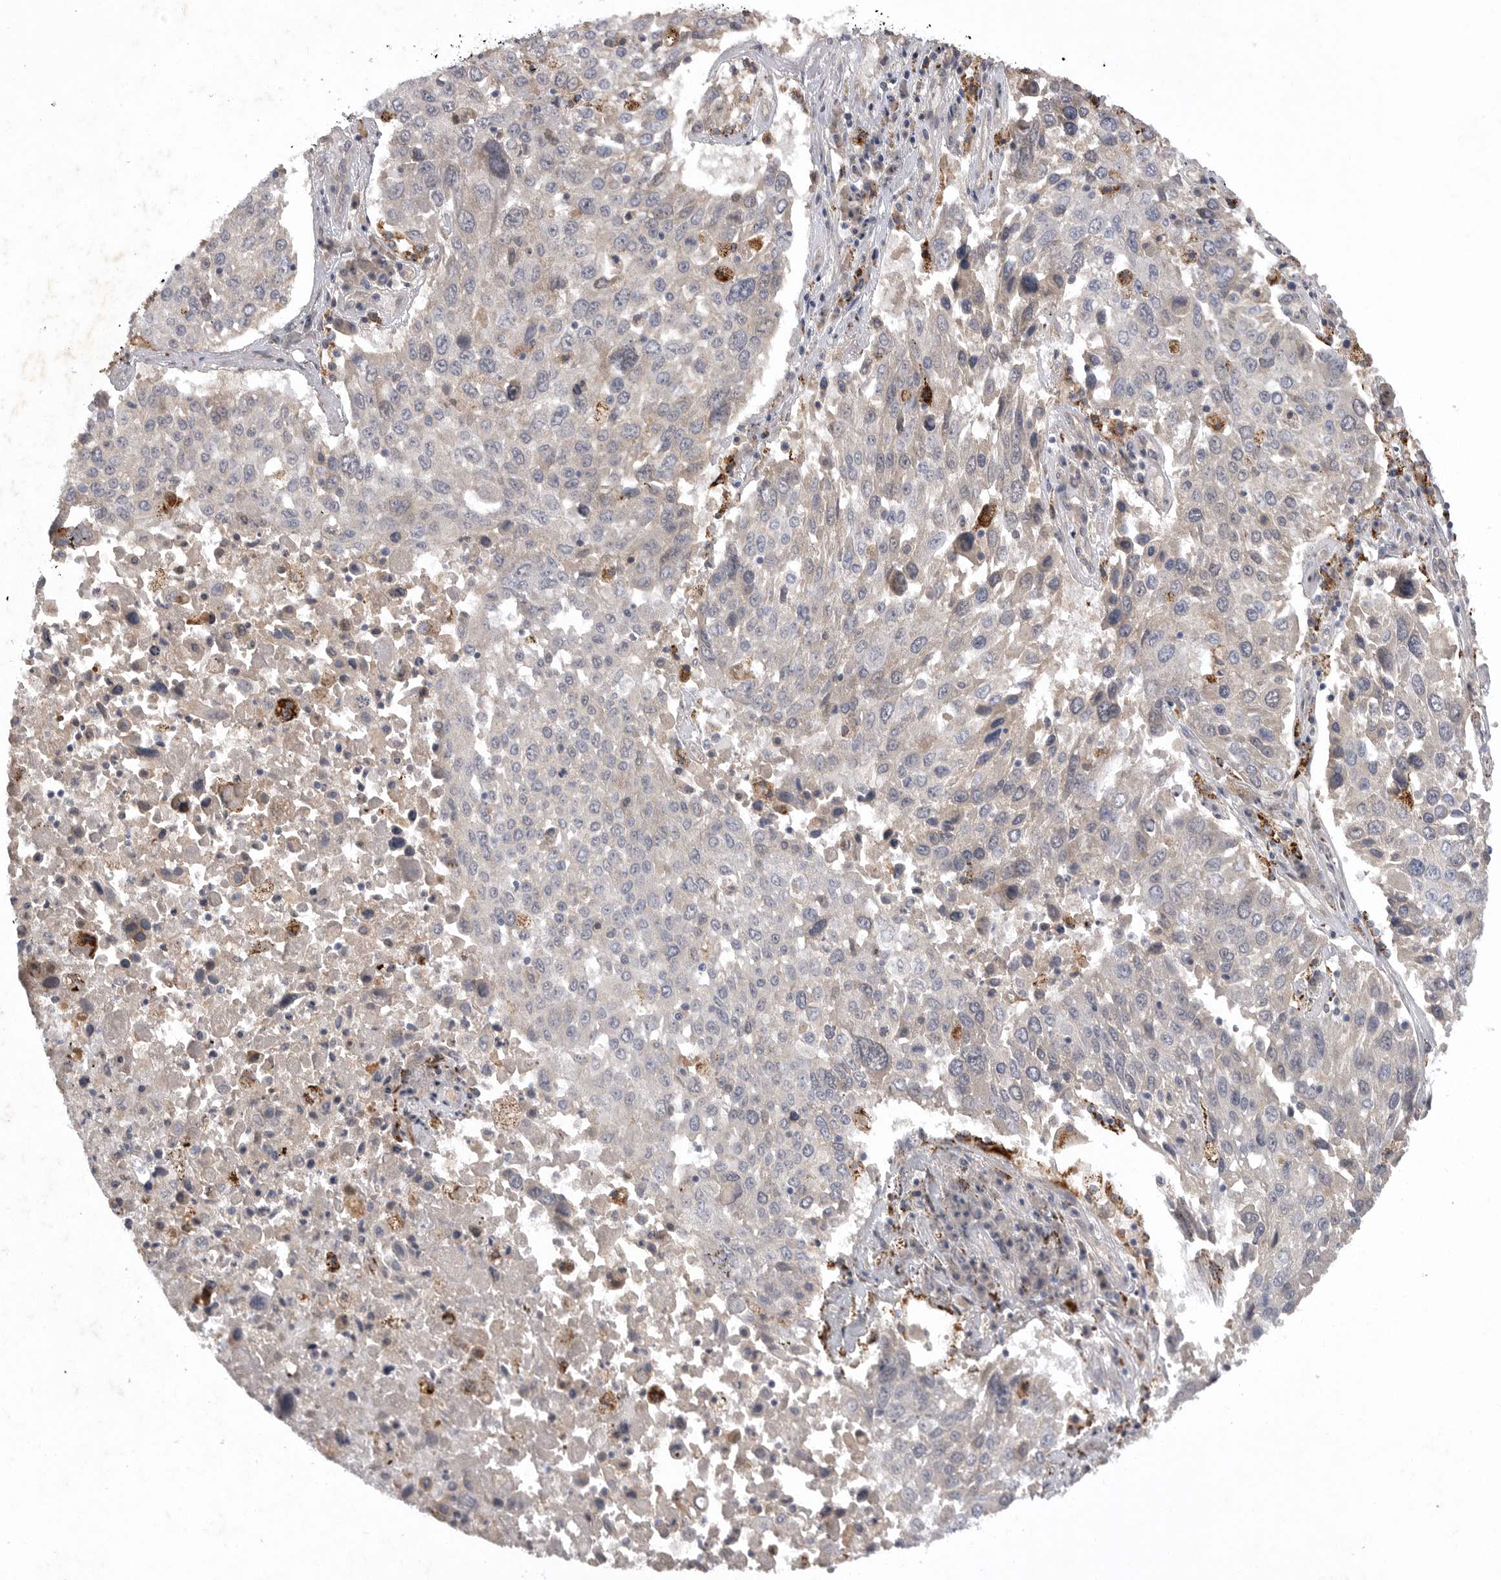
{"staining": {"intensity": "weak", "quantity": "<25%", "location": "cytoplasmic/membranous"}, "tissue": "lung cancer", "cell_type": "Tumor cells", "image_type": "cancer", "snomed": [{"axis": "morphology", "description": "Squamous cell carcinoma, NOS"}, {"axis": "topography", "description": "Lung"}], "caption": "Tumor cells show no significant protein positivity in lung cancer (squamous cell carcinoma). Brightfield microscopy of IHC stained with DAB (3,3'-diaminobenzidine) (brown) and hematoxylin (blue), captured at high magnification.", "gene": "DHDDS", "patient": {"sex": "male", "age": 65}}